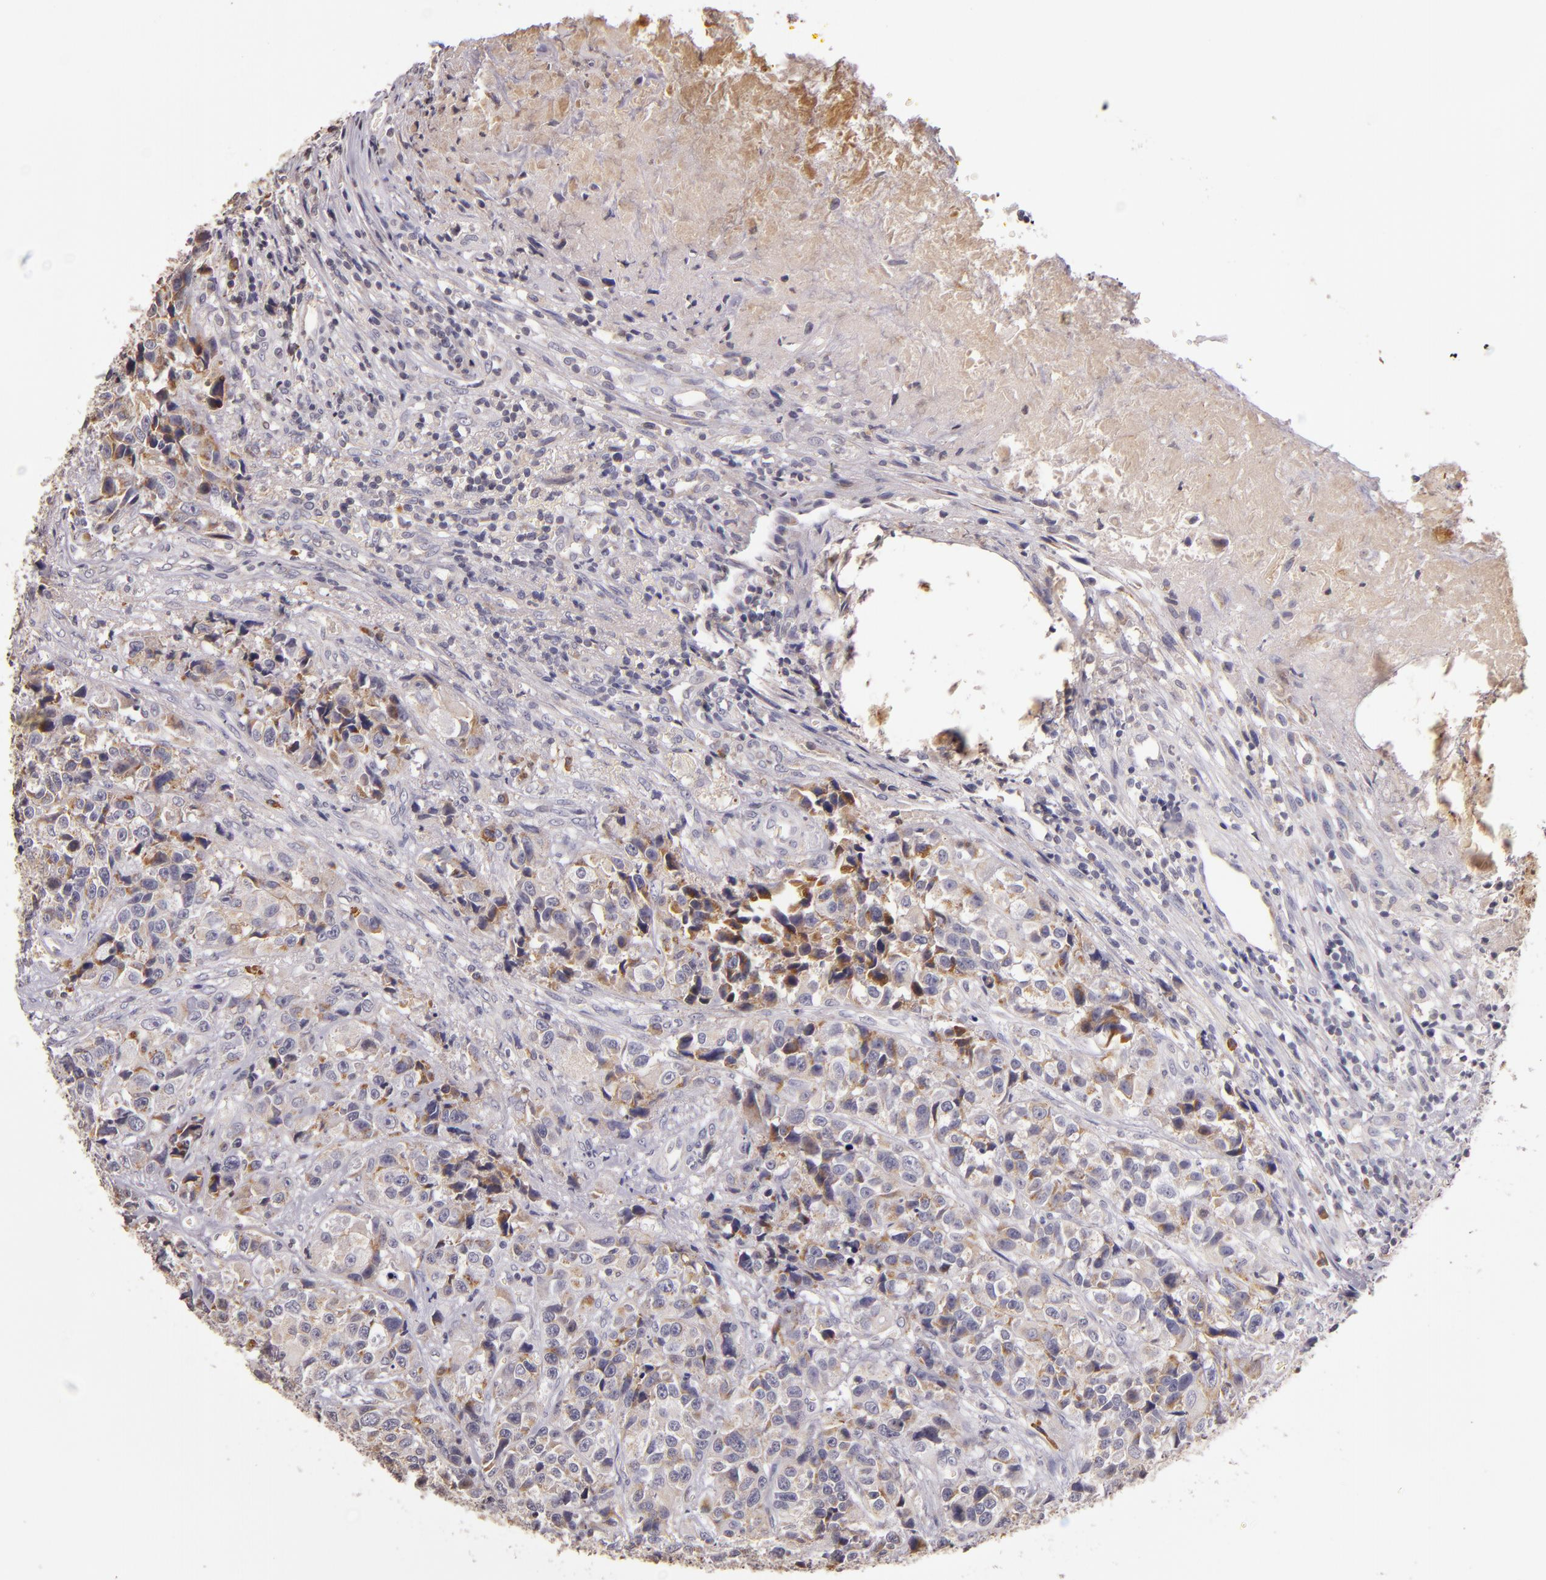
{"staining": {"intensity": "weak", "quantity": "<25%", "location": "cytoplasmic/membranous"}, "tissue": "urothelial cancer", "cell_type": "Tumor cells", "image_type": "cancer", "snomed": [{"axis": "morphology", "description": "Urothelial carcinoma, High grade"}, {"axis": "topography", "description": "Urinary bladder"}], "caption": "DAB (3,3'-diaminobenzidine) immunohistochemical staining of human urothelial cancer reveals no significant staining in tumor cells.", "gene": "ABL1", "patient": {"sex": "female", "age": 81}}